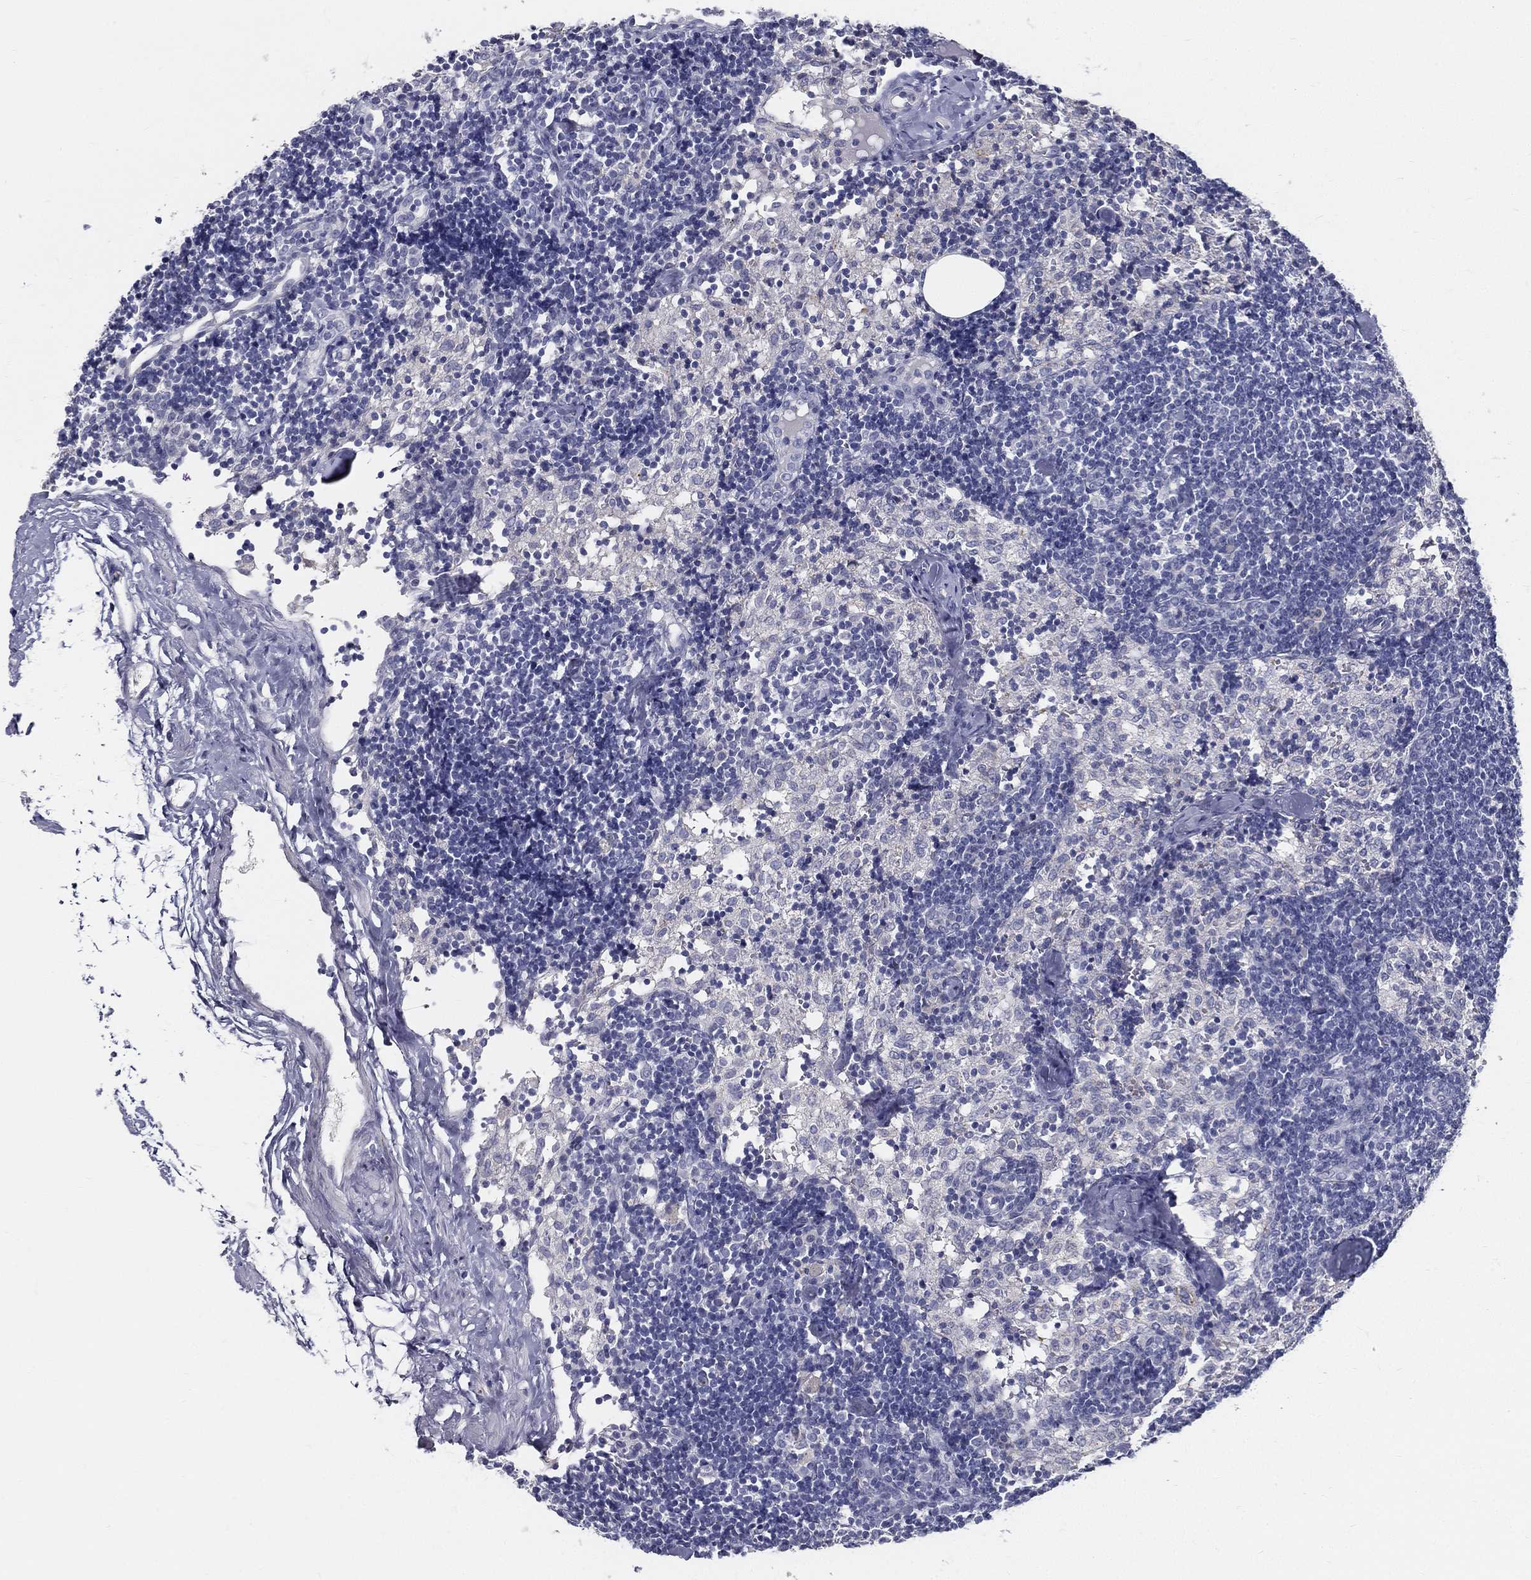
{"staining": {"intensity": "negative", "quantity": "none", "location": "none"}, "tissue": "lymph node", "cell_type": "Germinal center cells", "image_type": "normal", "snomed": [{"axis": "morphology", "description": "Normal tissue, NOS"}, {"axis": "topography", "description": "Lymph node"}], "caption": "The photomicrograph exhibits no significant expression in germinal center cells of lymph node. (DAB IHC with hematoxylin counter stain).", "gene": "STS", "patient": {"sex": "female", "age": 52}}